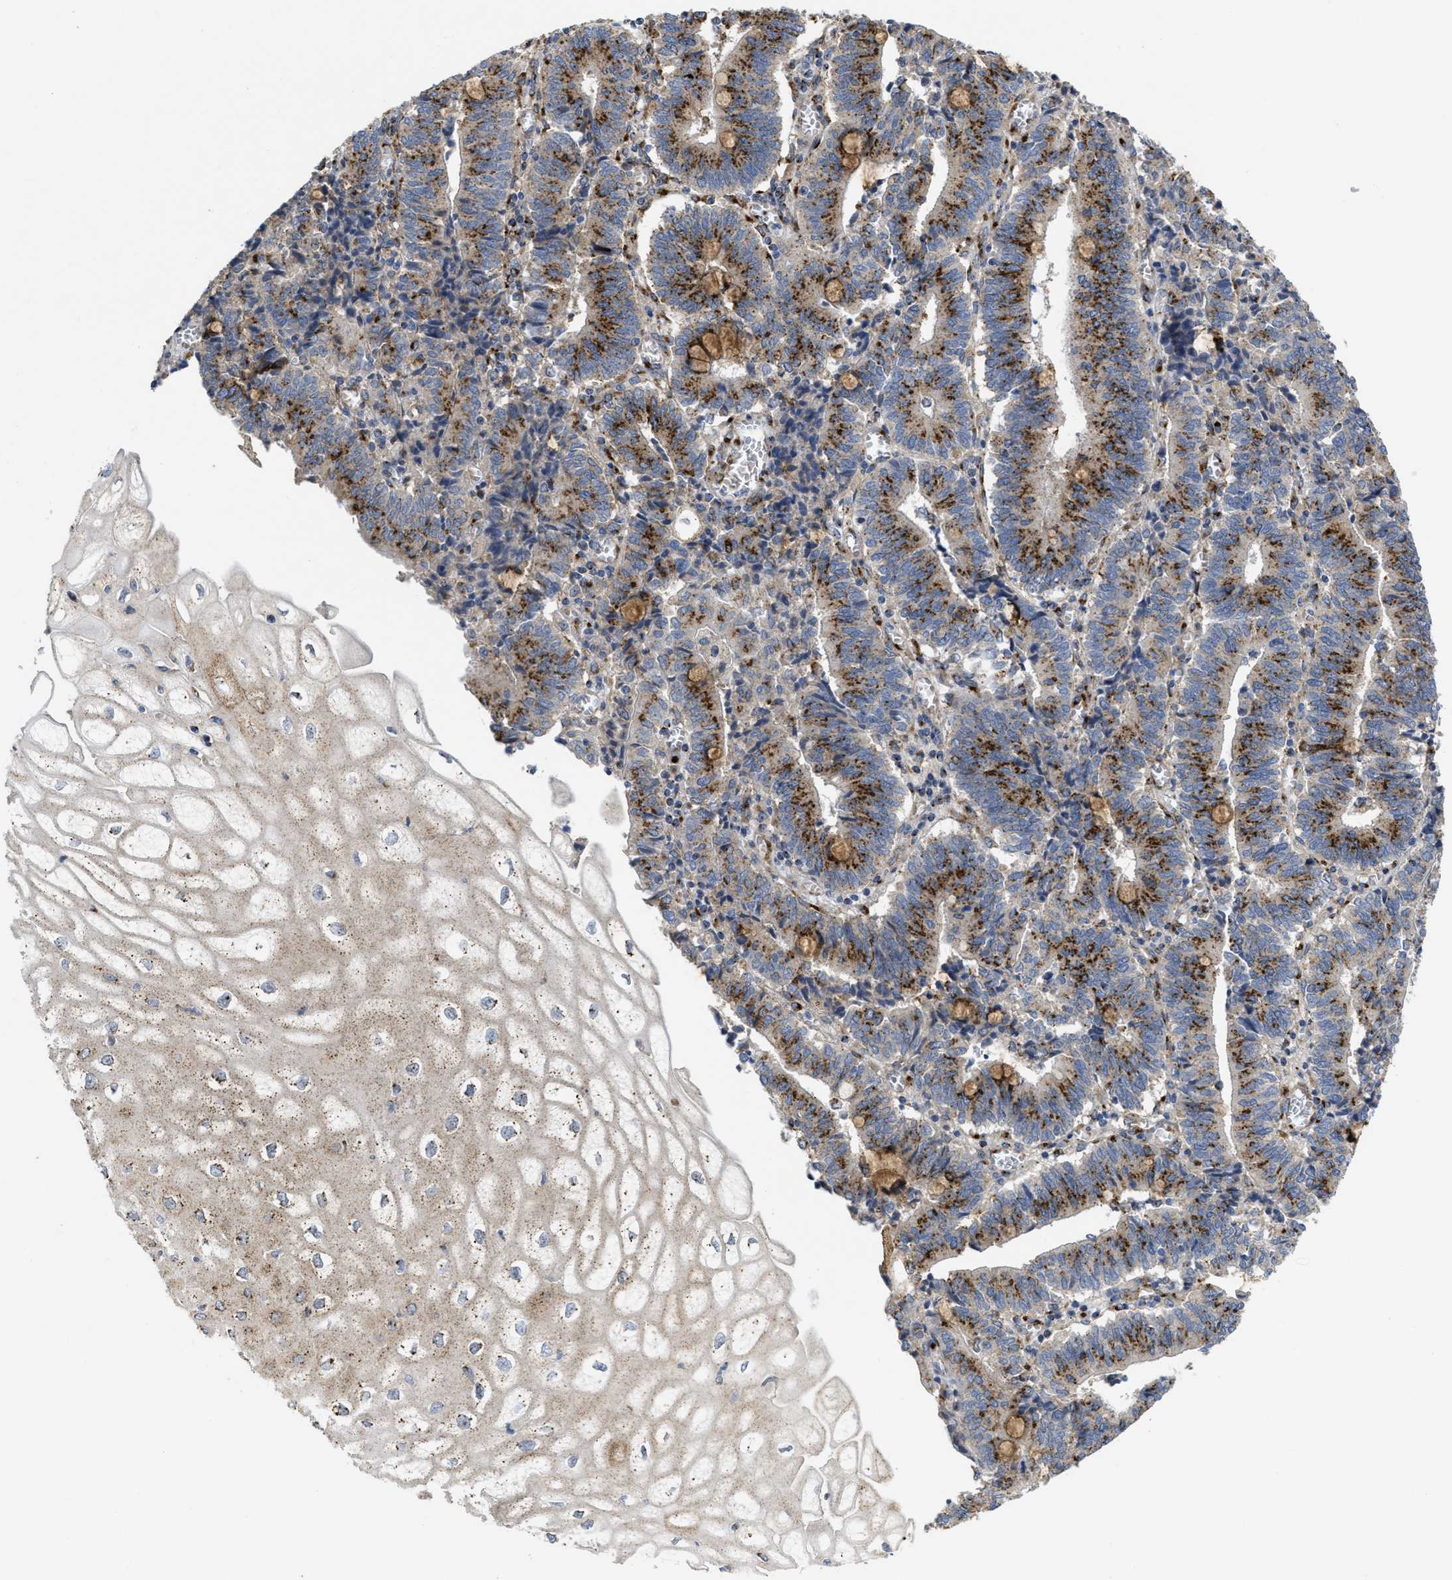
{"staining": {"intensity": "moderate", "quantity": "25%-75%", "location": "cytoplasmic/membranous"}, "tissue": "cervical cancer", "cell_type": "Tumor cells", "image_type": "cancer", "snomed": [{"axis": "morphology", "description": "Adenocarcinoma, NOS"}, {"axis": "topography", "description": "Cervix"}], "caption": "About 25%-75% of tumor cells in human adenocarcinoma (cervical) show moderate cytoplasmic/membranous protein staining as visualized by brown immunohistochemical staining.", "gene": "ZNF70", "patient": {"sex": "female", "age": 44}}